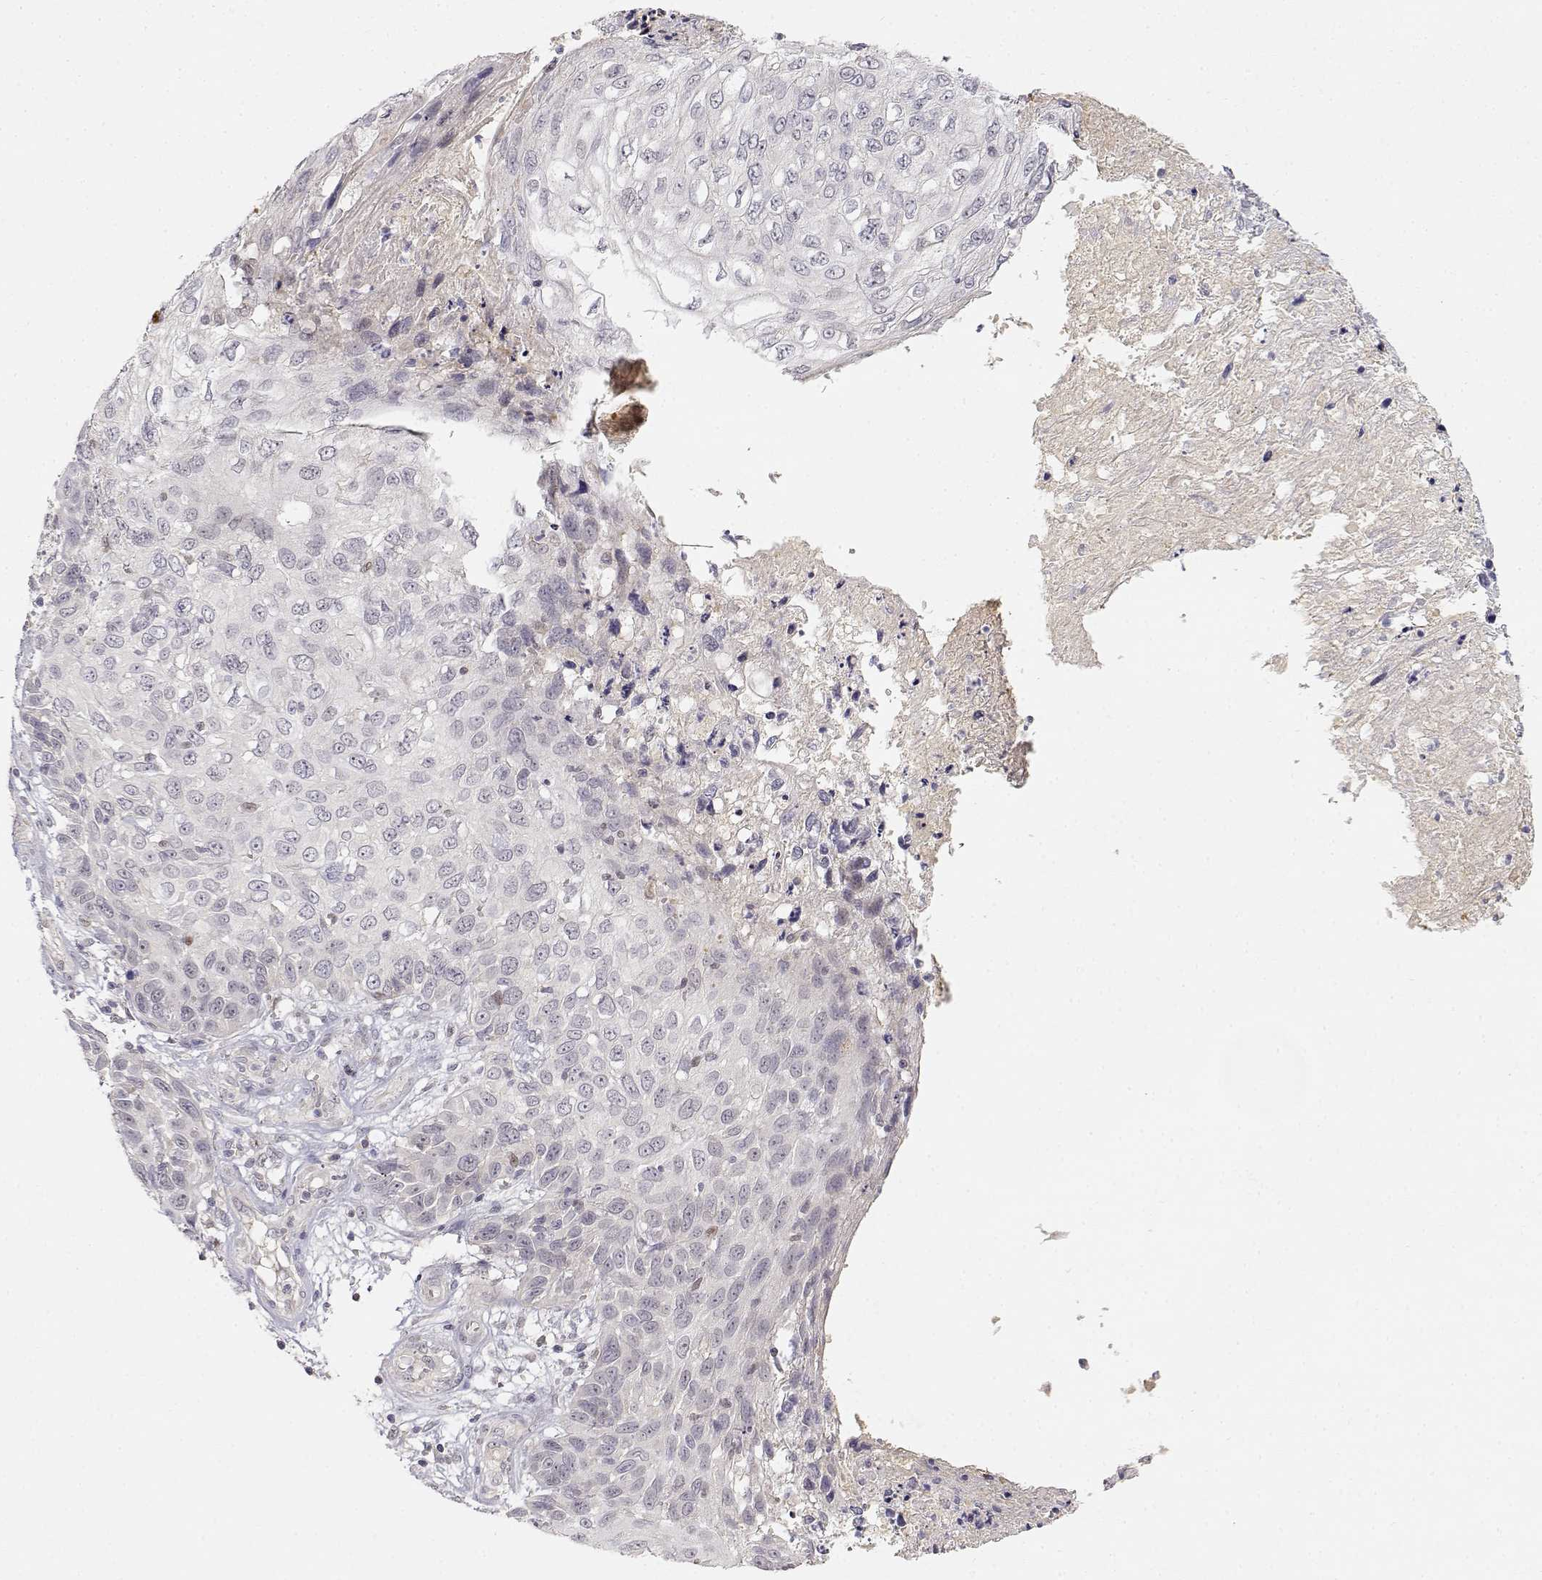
{"staining": {"intensity": "negative", "quantity": "none", "location": "none"}, "tissue": "skin cancer", "cell_type": "Tumor cells", "image_type": "cancer", "snomed": [{"axis": "morphology", "description": "Squamous cell carcinoma, NOS"}, {"axis": "topography", "description": "Skin"}], "caption": "Human skin cancer stained for a protein using immunohistochemistry (IHC) exhibits no staining in tumor cells.", "gene": "EAF2", "patient": {"sex": "male", "age": 92}}